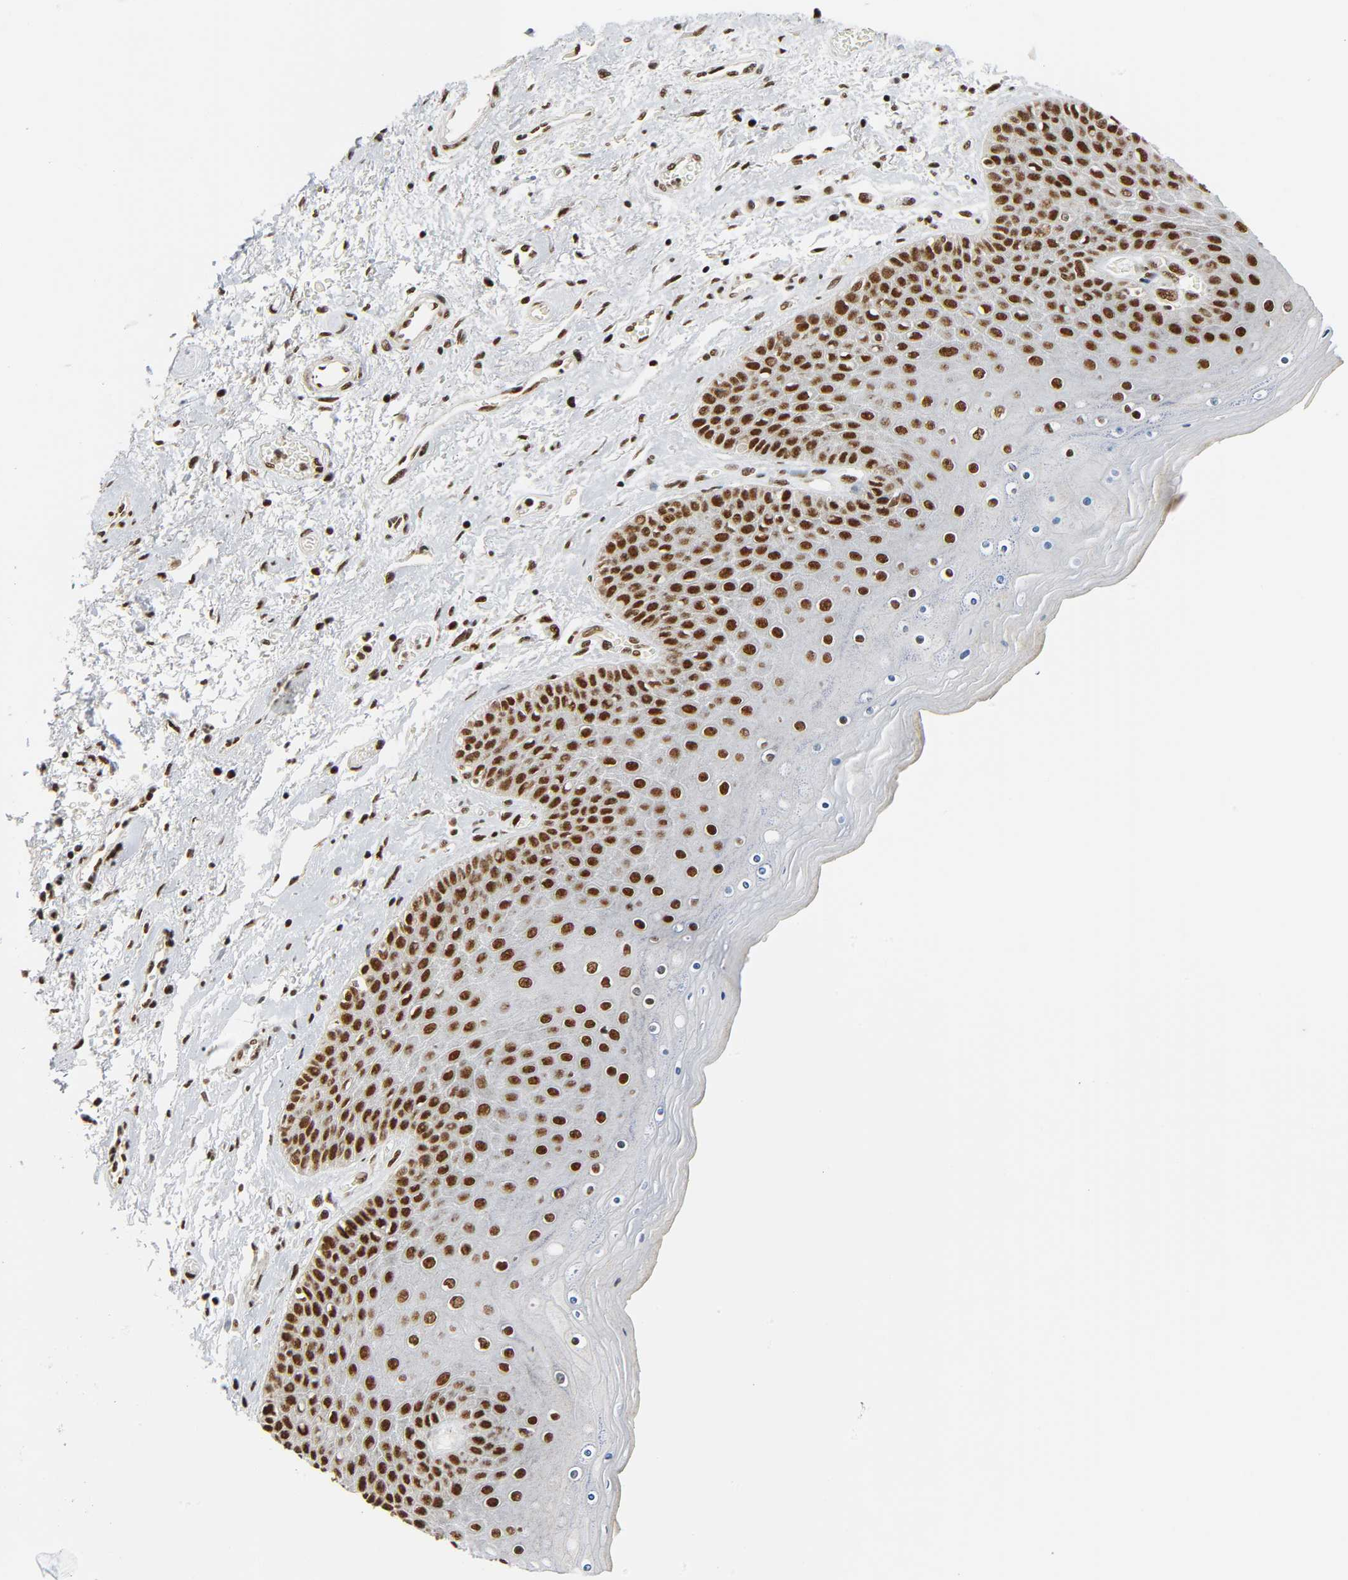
{"staining": {"intensity": "strong", "quantity": ">75%", "location": "nuclear"}, "tissue": "skin", "cell_type": "Epidermal cells", "image_type": "normal", "snomed": [{"axis": "morphology", "description": "Normal tissue, NOS"}, {"axis": "topography", "description": "Anal"}], "caption": "Protein expression analysis of unremarkable skin exhibits strong nuclear staining in about >75% of epidermal cells. (DAB IHC with brightfield microscopy, high magnification).", "gene": "CDK9", "patient": {"sex": "female", "age": 46}}